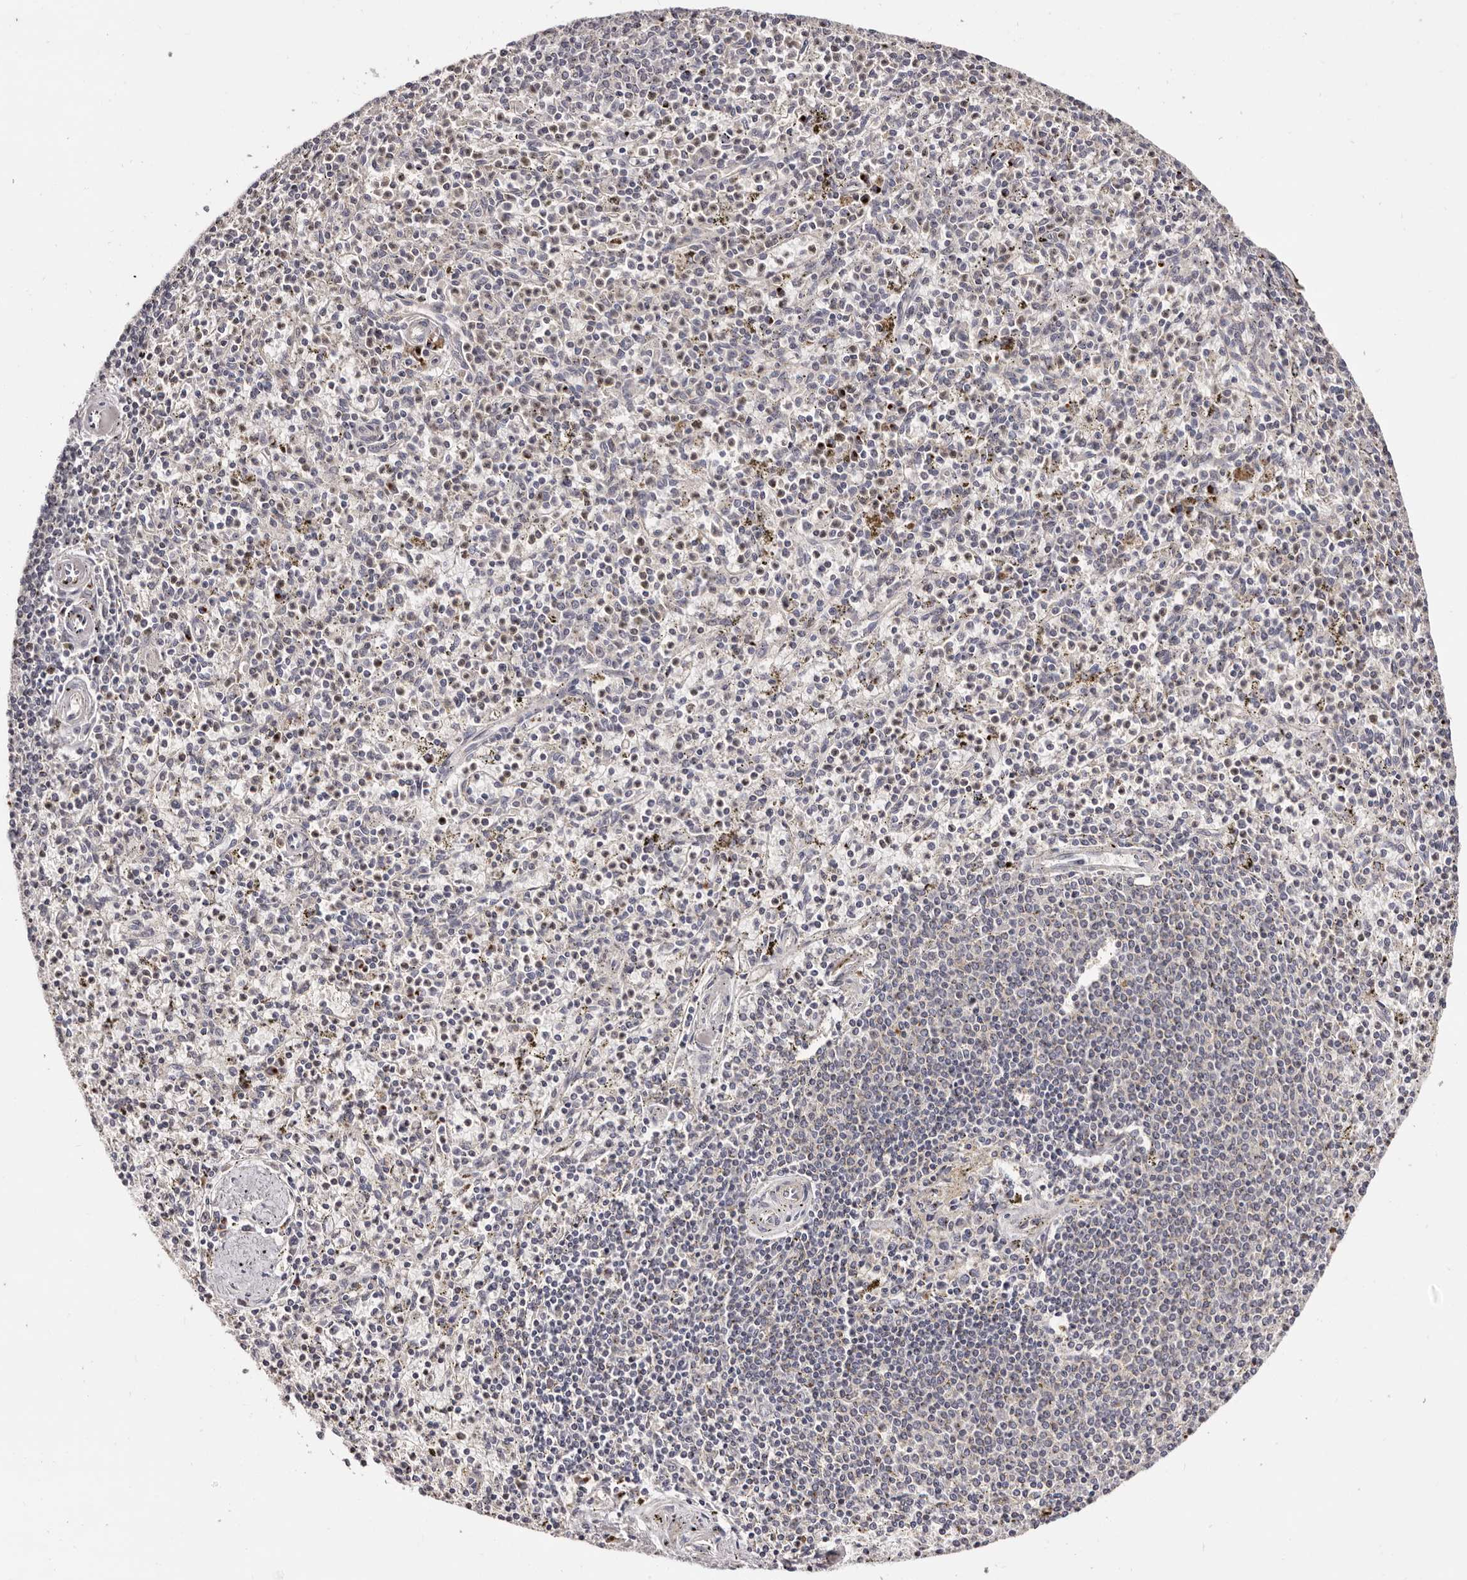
{"staining": {"intensity": "negative", "quantity": "none", "location": "none"}, "tissue": "spleen", "cell_type": "Cells in red pulp", "image_type": "normal", "snomed": [{"axis": "morphology", "description": "Normal tissue, NOS"}, {"axis": "topography", "description": "Spleen"}], "caption": "Normal spleen was stained to show a protein in brown. There is no significant positivity in cells in red pulp. Nuclei are stained in blue.", "gene": "DACT2", "patient": {"sex": "male", "age": 72}}